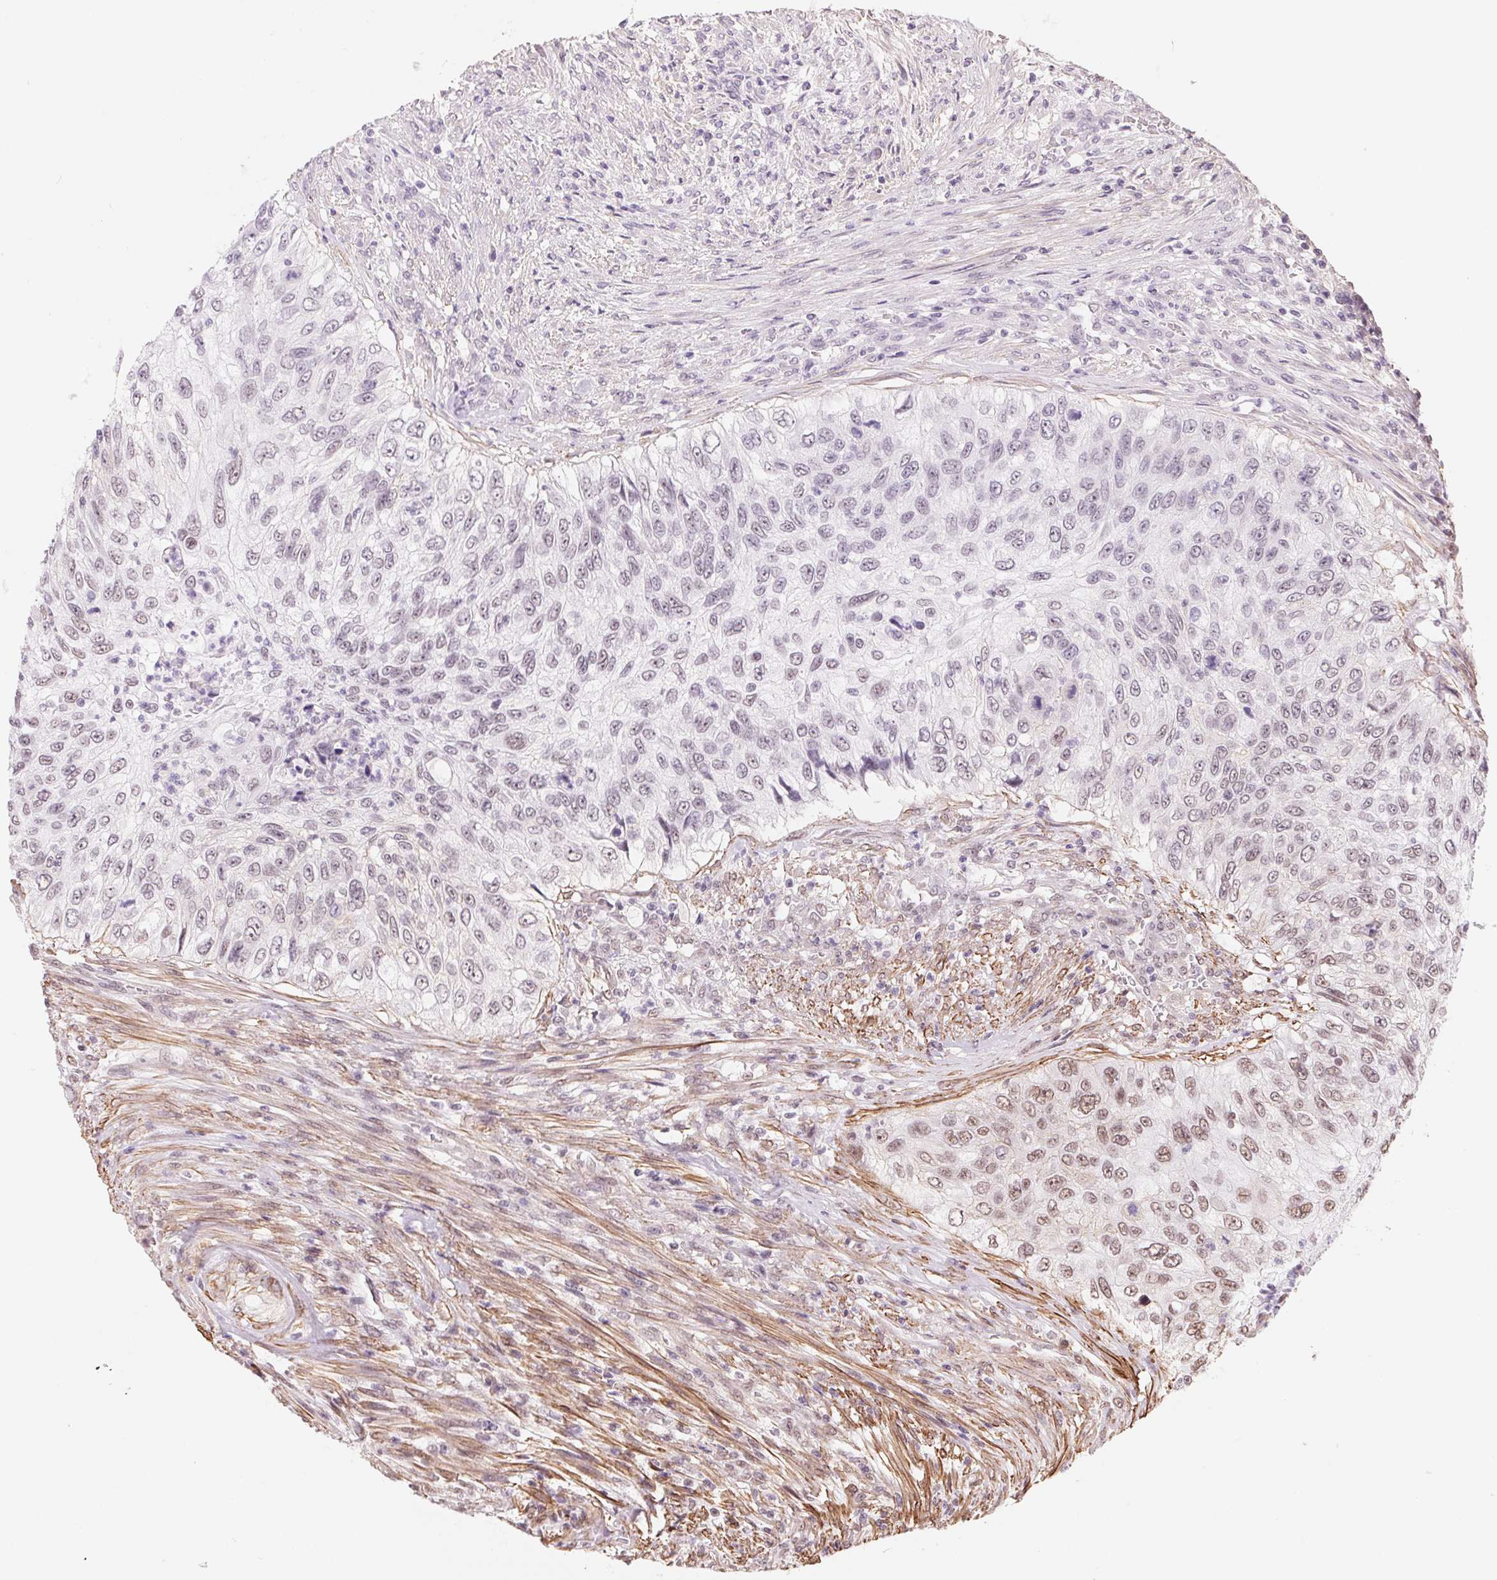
{"staining": {"intensity": "moderate", "quantity": "25%-75%", "location": "nuclear"}, "tissue": "urothelial cancer", "cell_type": "Tumor cells", "image_type": "cancer", "snomed": [{"axis": "morphology", "description": "Urothelial carcinoma, High grade"}, {"axis": "topography", "description": "Urinary bladder"}], "caption": "Urothelial cancer stained with immunohistochemistry demonstrates moderate nuclear staining in approximately 25%-75% of tumor cells. (DAB IHC with brightfield microscopy, high magnification).", "gene": "BCAT1", "patient": {"sex": "female", "age": 60}}